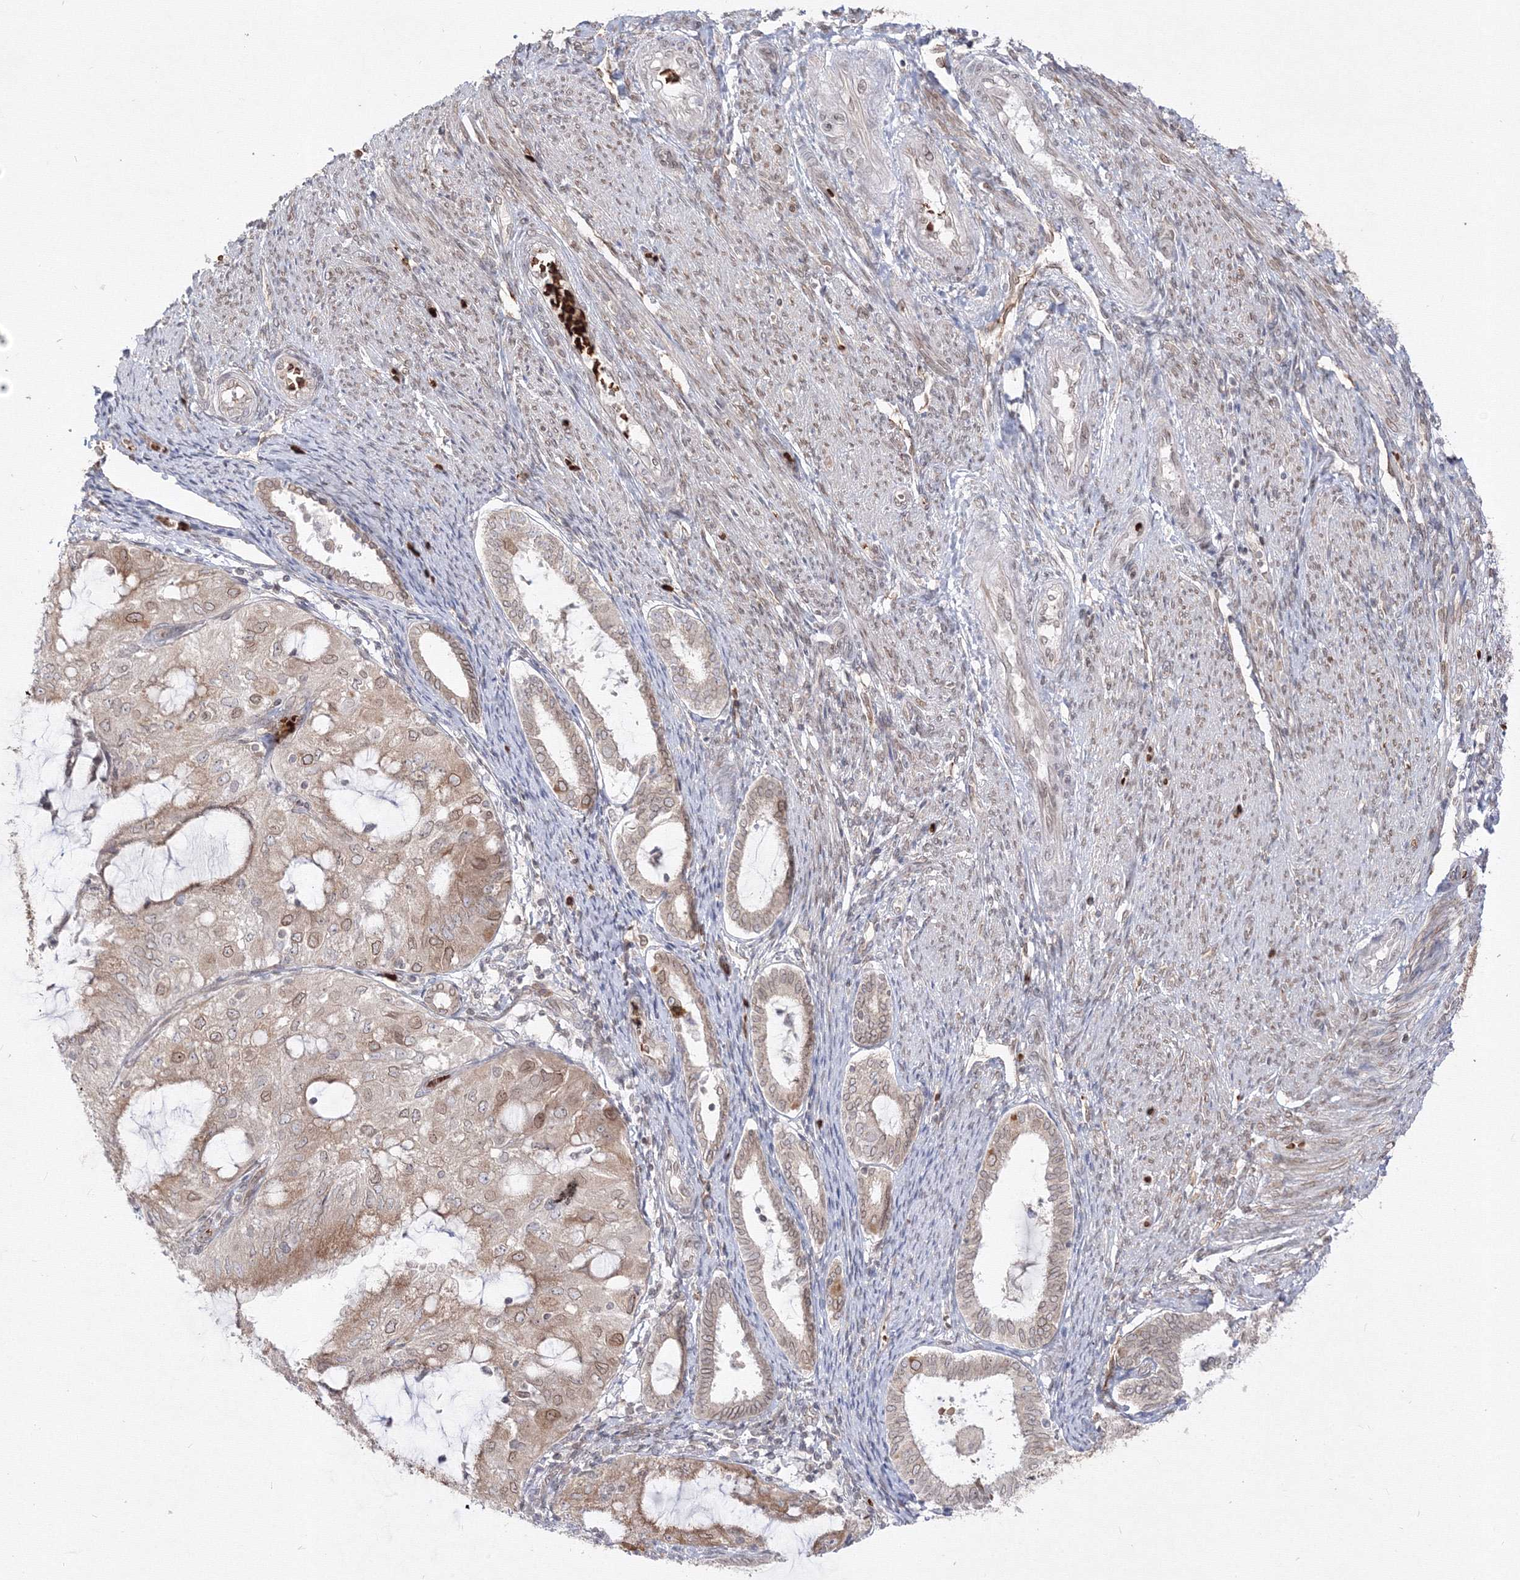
{"staining": {"intensity": "moderate", "quantity": "25%-75%", "location": "cytoplasmic/membranous,nuclear"}, "tissue": "endometrial cancer", "cell_type": "Tumor cells", "image_type": "cancer", "snomed": [{"axis": "morphology", "description": "Adenocarcinoma, NOS"}, {"axis": "topography", "description": "Endometrium"}], "caption": "Protein expression analysis of human endometrial cancer reveals moderate cytoplasmic/membranous and nuclear positivity in about 25%-75% of tumor cells. (IHC, brightfield microscopy, high magnification).", "gene": "DNAJB2", "patient": {"sex": "female", "age": 81}}